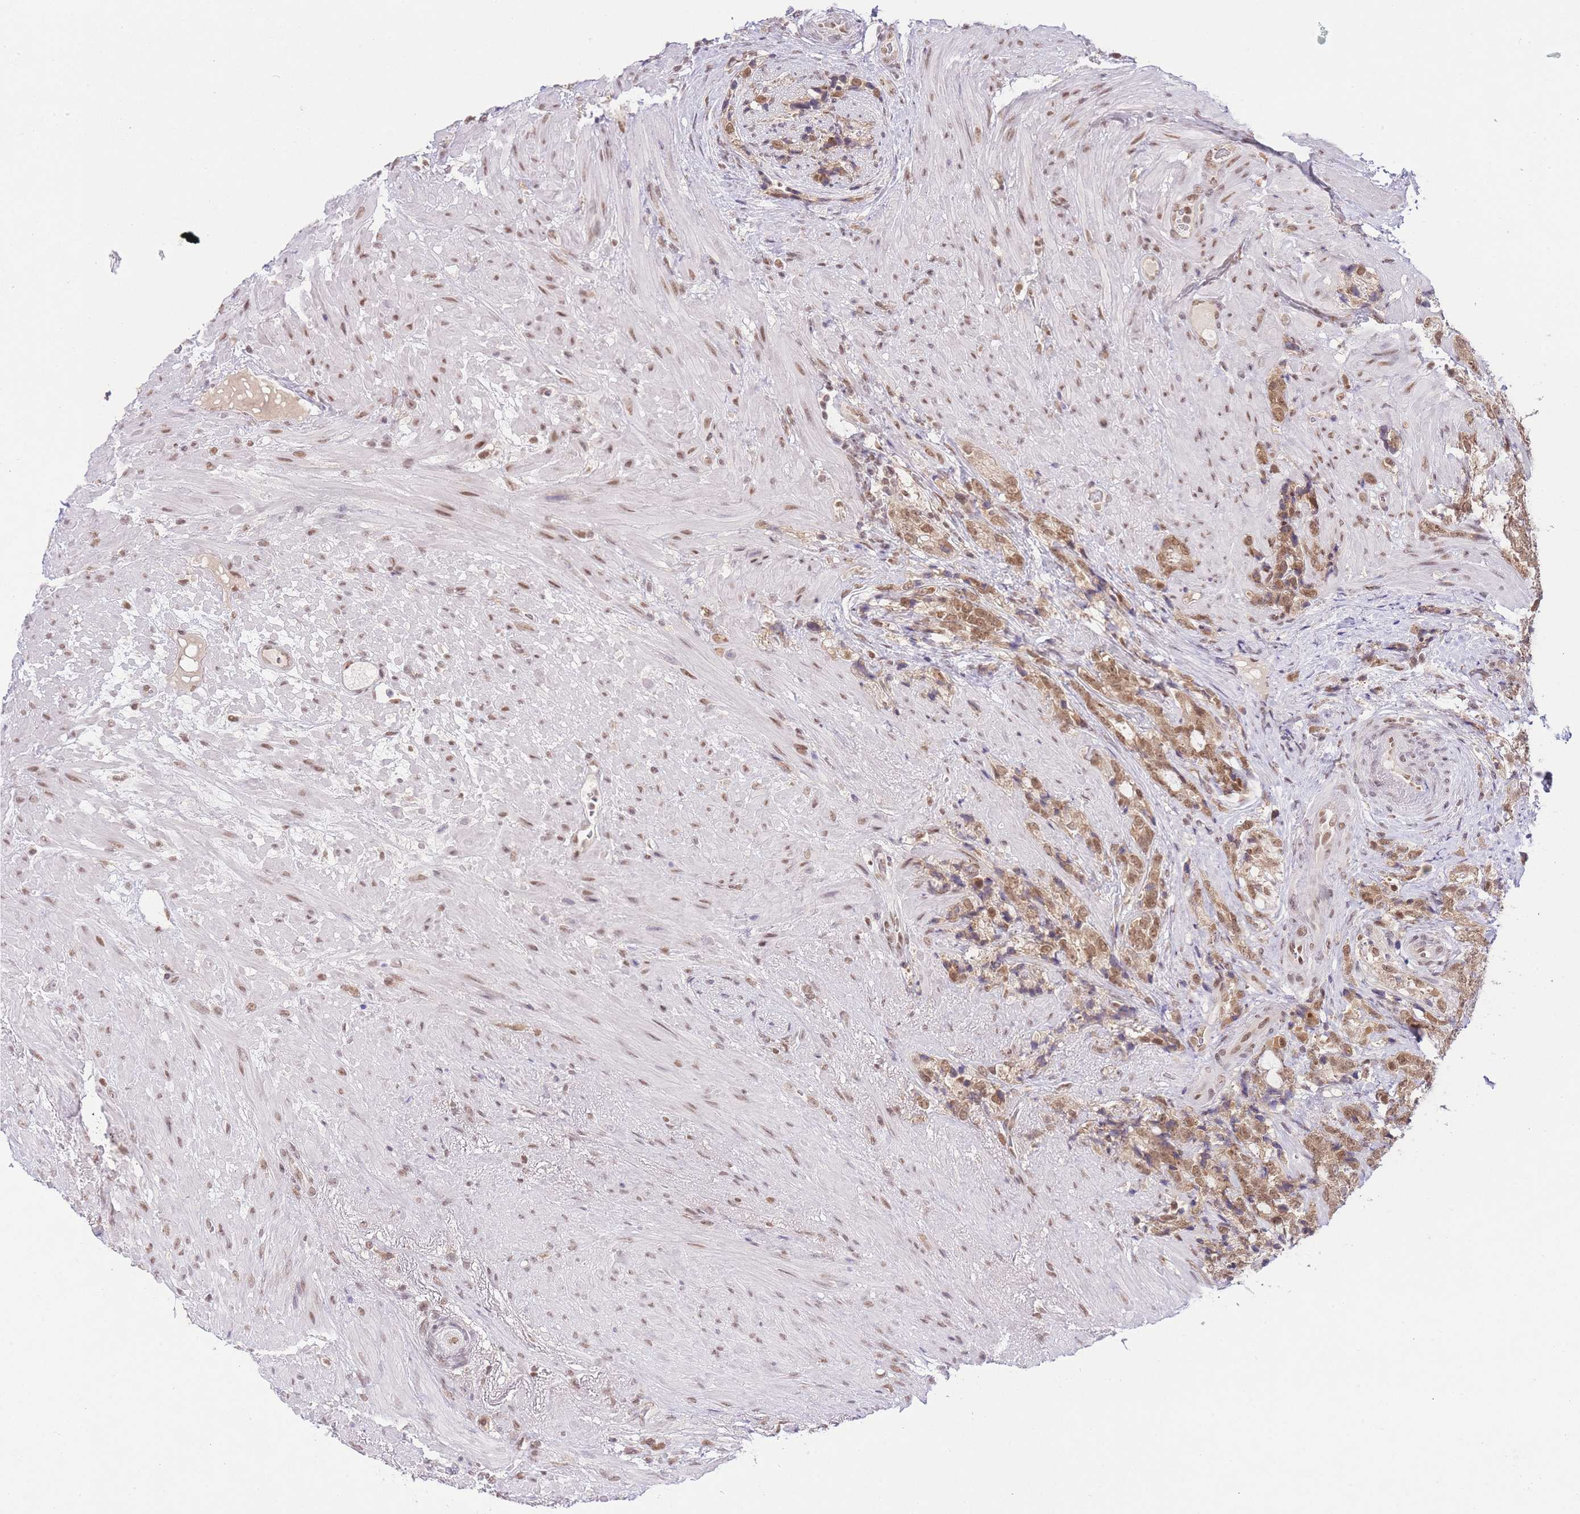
{"staining": {"intensity": "moderate", "quantity": ">75%", "location": "nuclear"}, "tissue": "prostate cancer", "cell_type": "Tumor cells", "image_type": "cancer", "snomed": [{"axis": "morphology", "description": "Adenocarcinoma, High grade"}, {"axis": "topography", "description": "Prostate"}], "caption": "Immunohistochemical staining of adenocarcinoma (high-grade) (prostate) exhibits medium levels of moderate nuclear protein expression in about >75% of tumor cells.", "gene": "TMED3", "patient": {"sex": "male", "age": 74}}